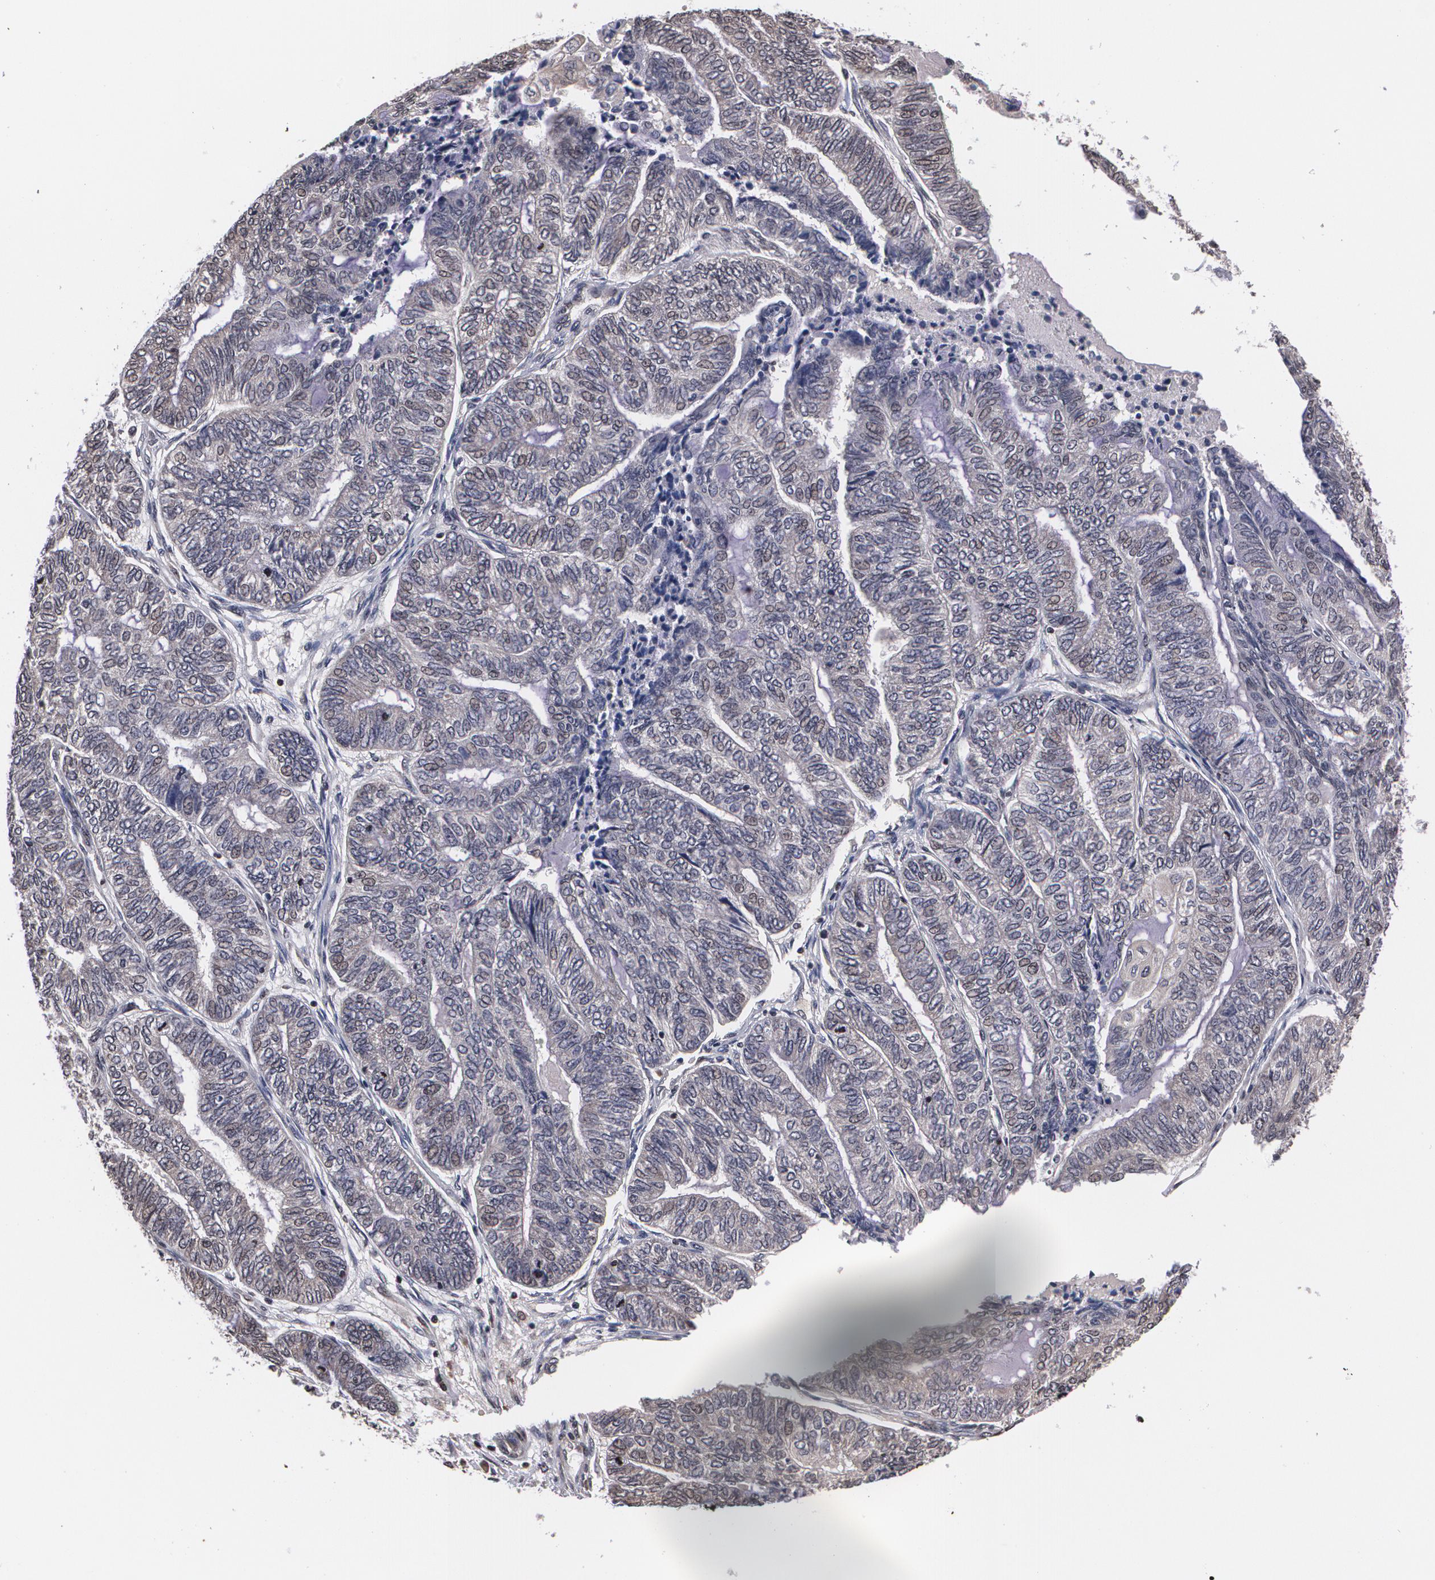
{"staining": {"intensity": "weak", "quantity": "<25%", "location": "cytoplasmic/membranous,nuclear"}, "tissue": "endometrial cancer", "cell_type": "Tumor cells", "image_type": "cancer", "snomed": [{"axis": "morphology", "description": "Adenocarcinoma, NOS"}, {"axis": "topography", "description": "Uterus"}, {"axis": "topography", "description": "Endometrium"}], "caption": "Adenocarcinoma (endometrial) was stained to show a protein in brown. There is no significant positivity in tumor cells.", "gene": "MVP", "patient": {"sex": "female", "age": 70}}